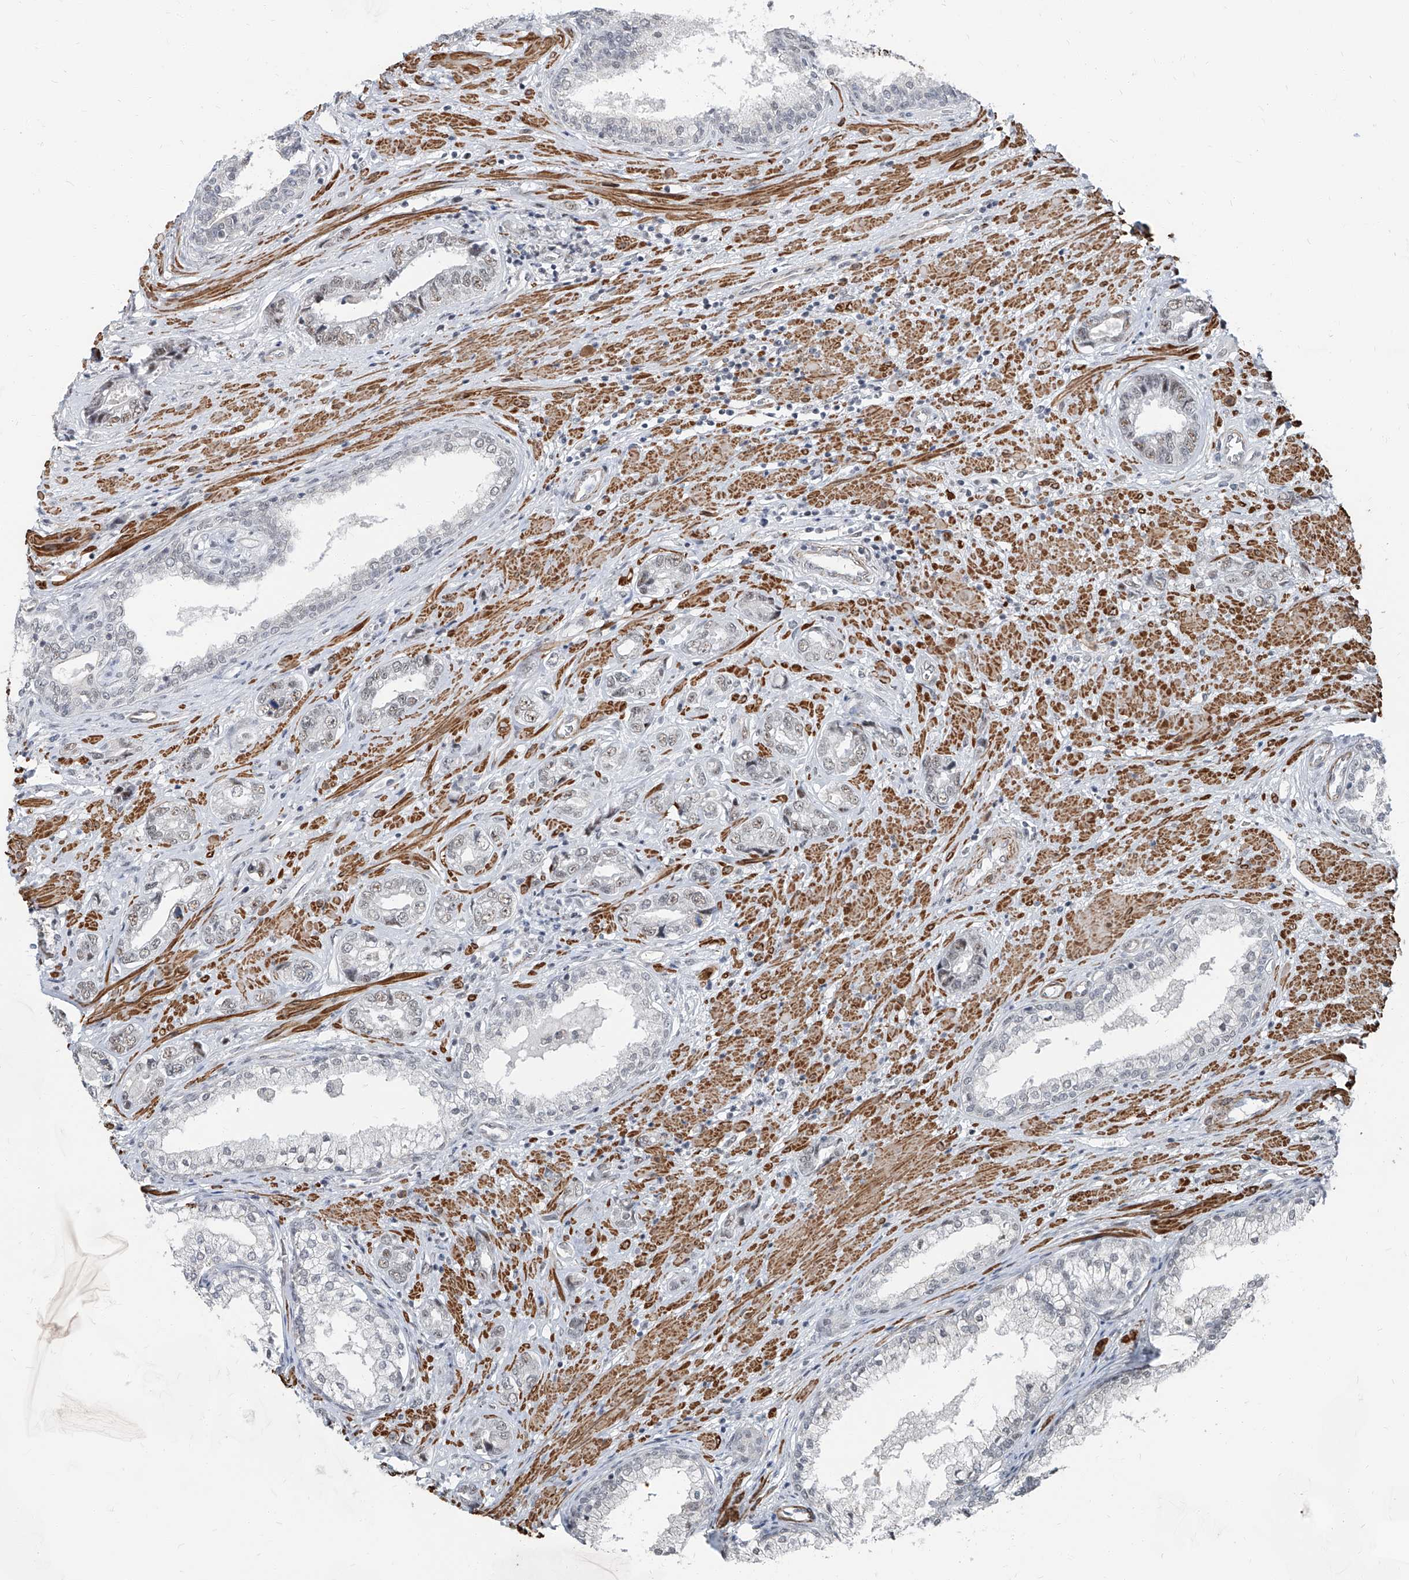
{"staining": {"intensity": "negative", "quantity": "none", "location": "none"}, "tissue": "prostate cancer", "cell_type": "Tumor cells", "image_type": "cancer", "snomed": [{"axis": "morphology", "description": "Adenocarcinoma, High grade"}, {"axis": "topography", "description": "Prostate"}], "caption": "Immunohistochemistry of human prostate cancer exhibits no expression in tumor cells.", "gene": "TXLNB", "patient": {"sex": "male", "age": 61}}